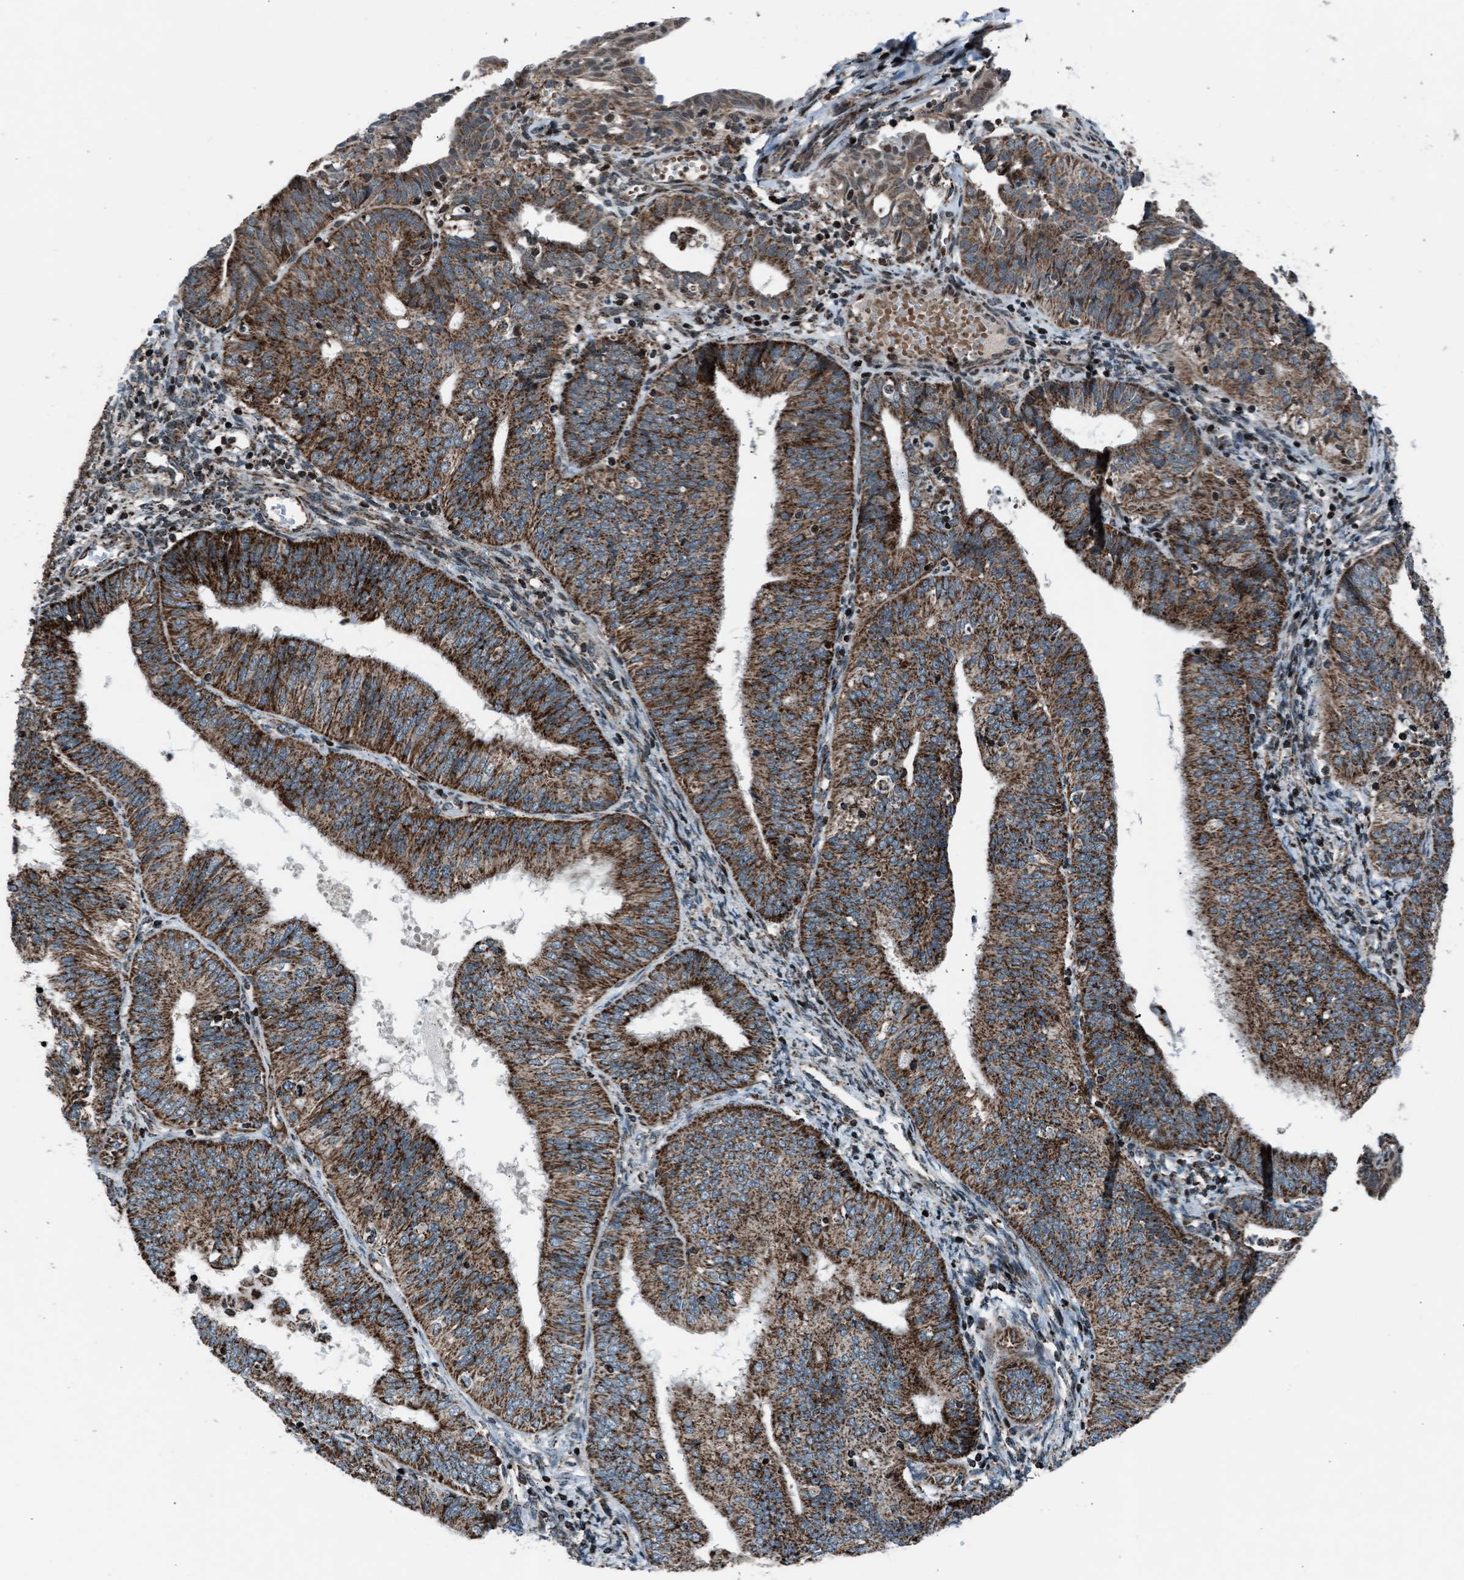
{"staining": {"intensity": "moderate", "quantity": ">75%", "location": "cytoplasmic/membranous"}, "tissue": "endometrial cancer", "cell_type": "Tumor cells", "image_type": "cancer", "snomed": [{"axis": "morphology", "description": "Adenocarcinoma, NOS"}, {"axis": "topography", "description": "Endometrium"}], "caption": "Moderate cytoplasmic/membranous staining is seen in approximately >75% of tumor cells in adenocarcinoma (endometrial).", "gene": "MORC3", "patient": {"sex": "female", "age": 58}}